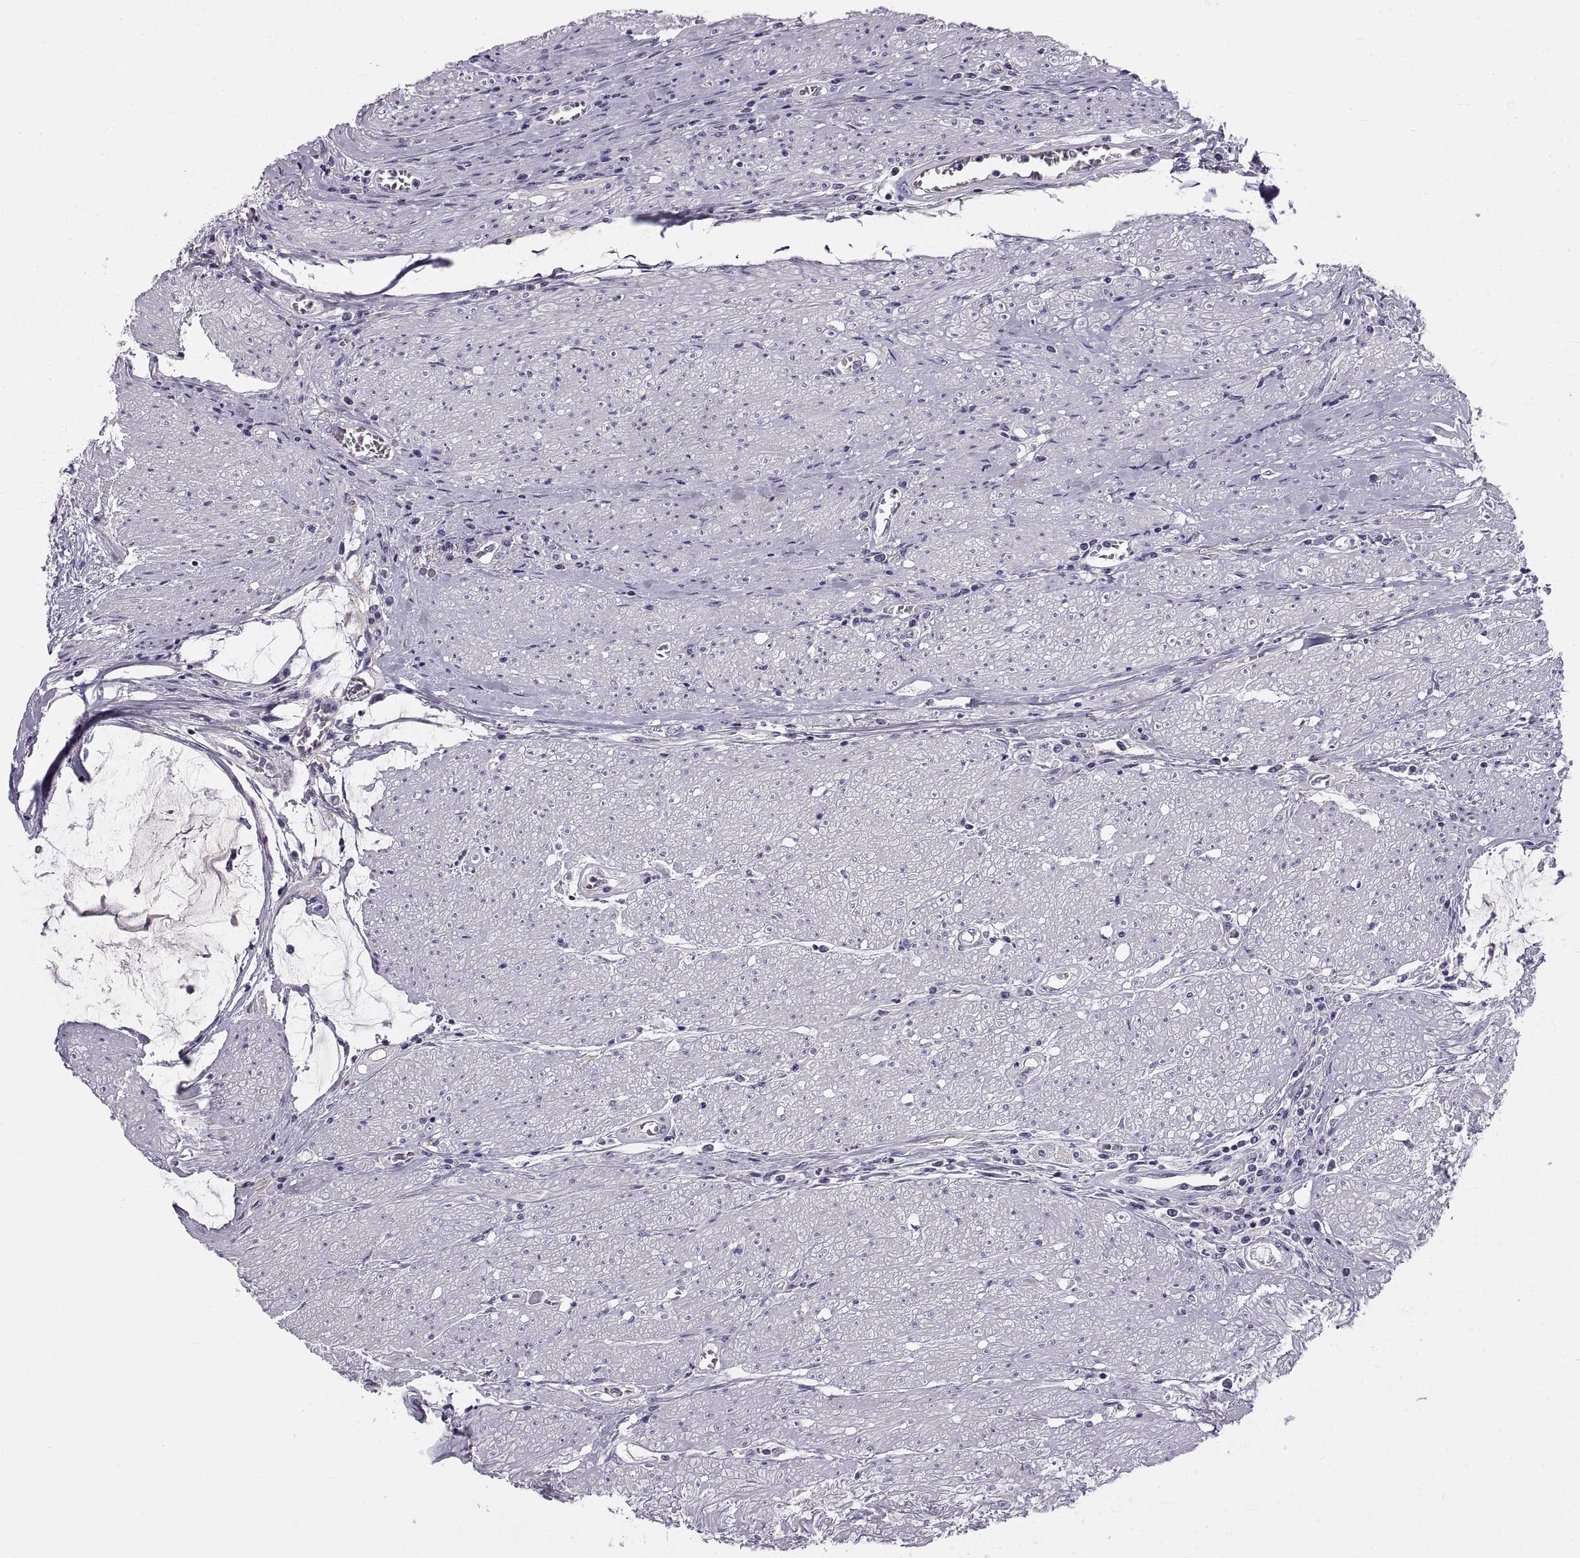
{"staining": {"intensity": "negative", "quantity": "none", "location": "none"}, "tissue": "colorectal cancer", "cell_type": "Tumor cells", "image_type": "cancer", "snomed": [{"axis": "morphology", "description": "Adenocarcinoma, NOS"}, {"axis": "topography", "description": "Rectum"}], "caption": "Protein analysis of colorectal cancer (adenocarcinoma) shows no significant positivity in tumor cells.", "gene": "CRYBB3", "patient": {"sex": "male", "age": 59}}